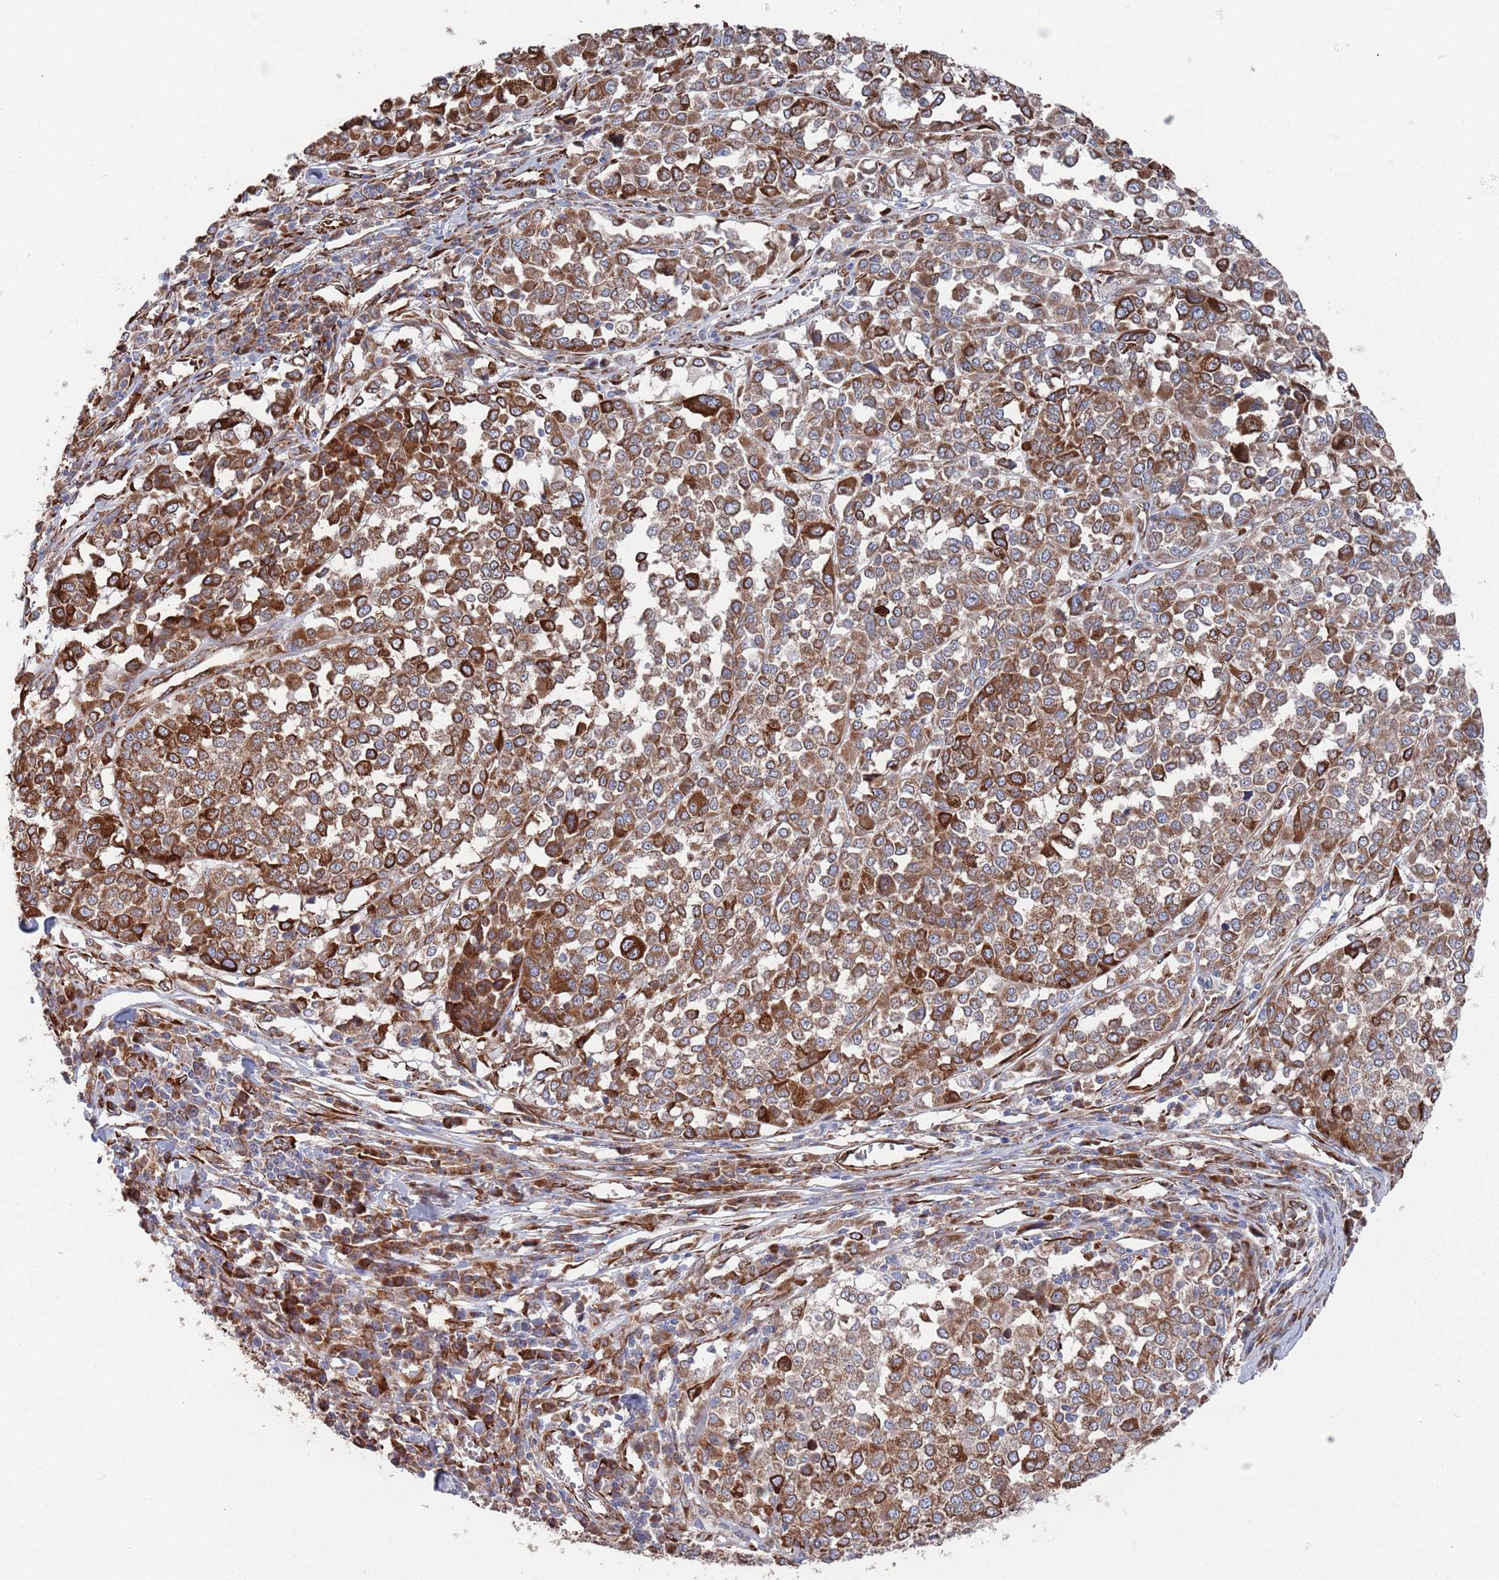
{"staining": {"intensity": "strong", "quantity": ">75%", "location": "cytoplasmic/membranous"}, "tissue": "melanoma", "cell_type": "Tumor cells", "image_type": "cancer", "snomed": [{"axis": "morphology", "description": "Malignant melanoma, Metastatic site"}, {"axis": "topography", "description": "Lymph node"}], "caption": "Malignant melanoma (metastatic site) tissue reveals strong cytoplasmic/membranous positivity in about >75% of tumor cells, visualized by immunohistochemistry.", "gene": "CCDC106", "patient": {"sex": "male", "age": 44}}